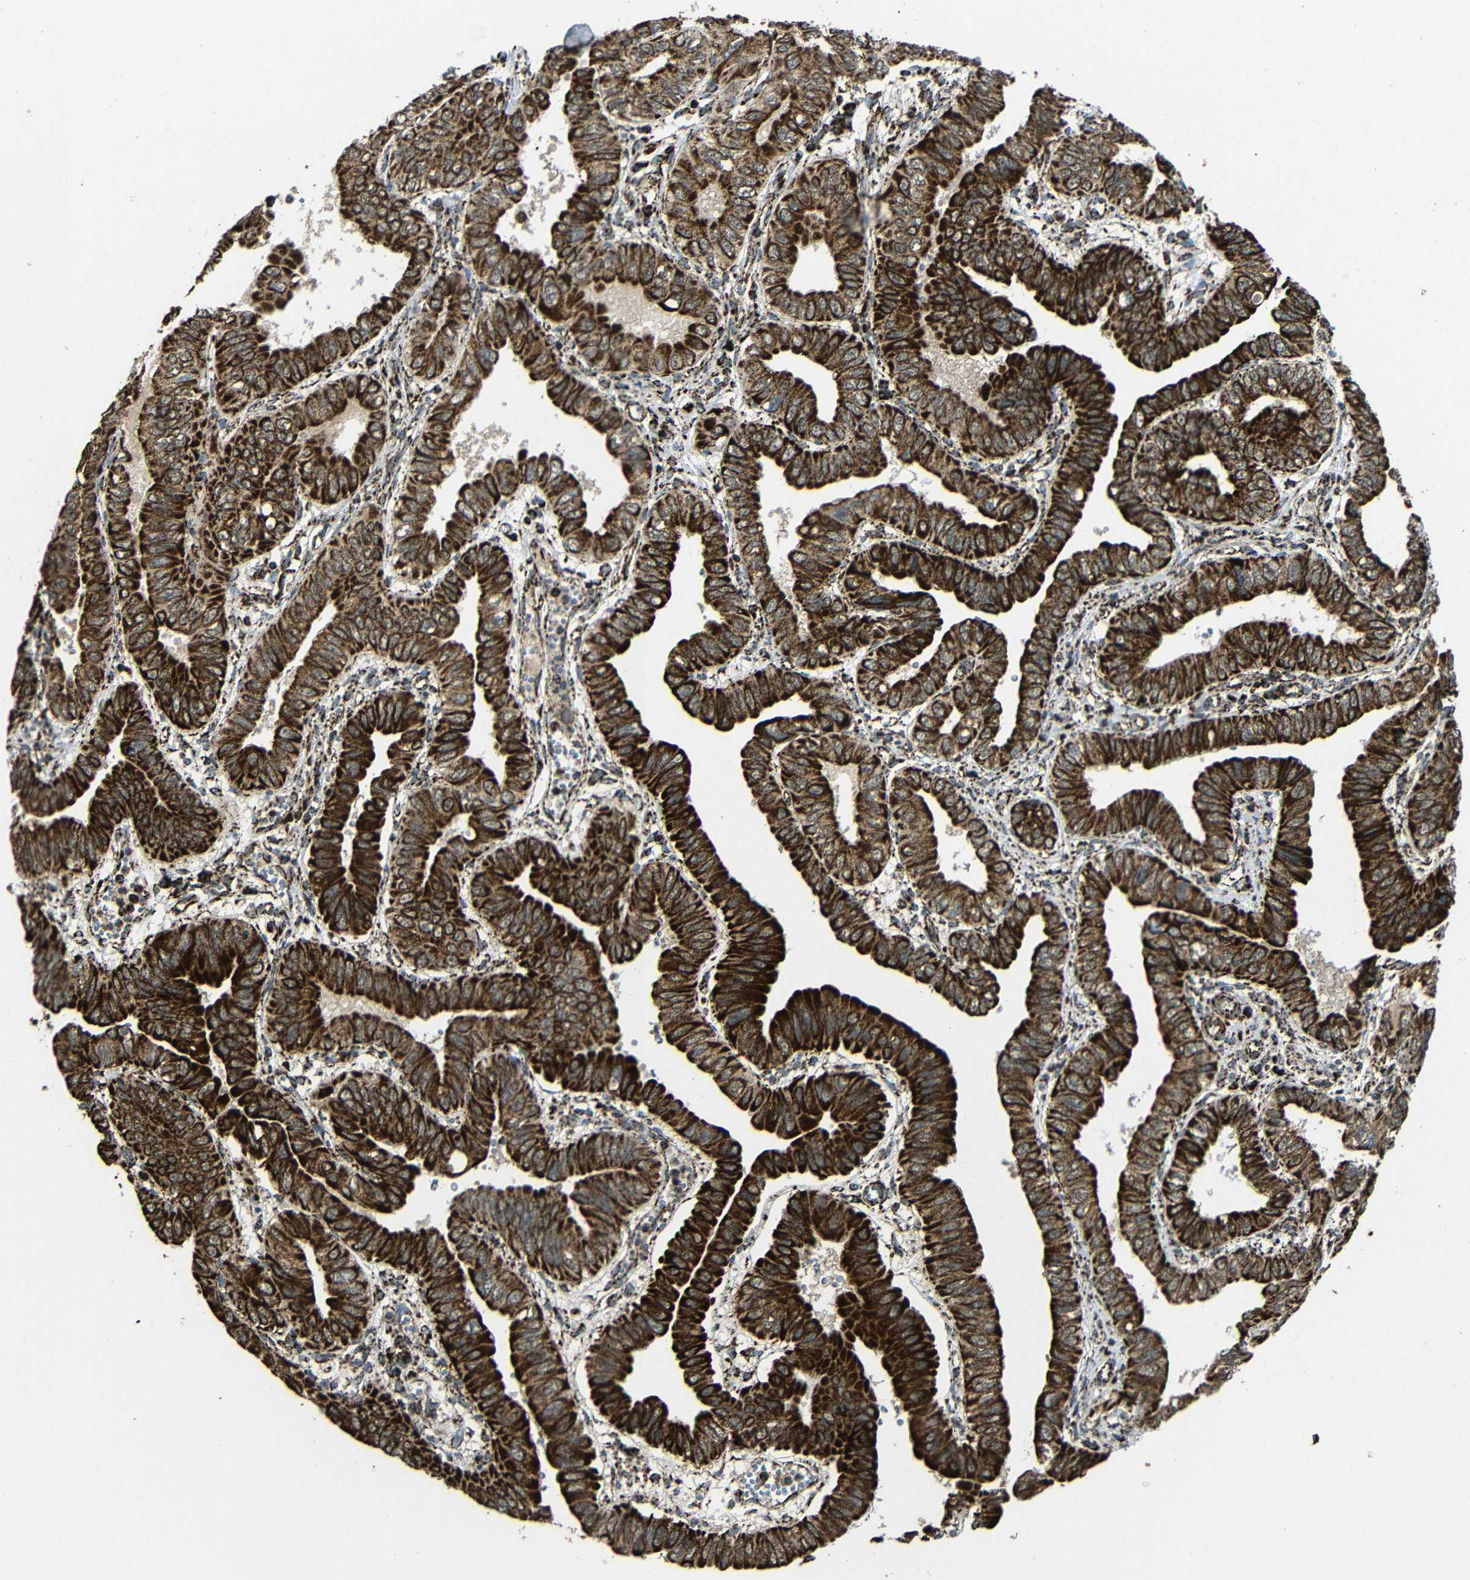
{"staining": {"intensity": "strong", "quantity": ">75%", "location": "cytoplasmic/membranous"}, "tissue": "pancreatic cancer", "cell_type": "Tumor cells", "image_type": "cancer", "snomed": [{"axis": "morphology", "description": "Normal tissue, NOS"}, {"axis": "topography", "description": "Lymph node"}], "caption": "Strong cytoplasmic/membranous protein positivity is present in approximately >75% of tumor cells in pancreatic cancer.", "gene": "ATP5F1A", "patient": {"sex": "male", "age": 50}}